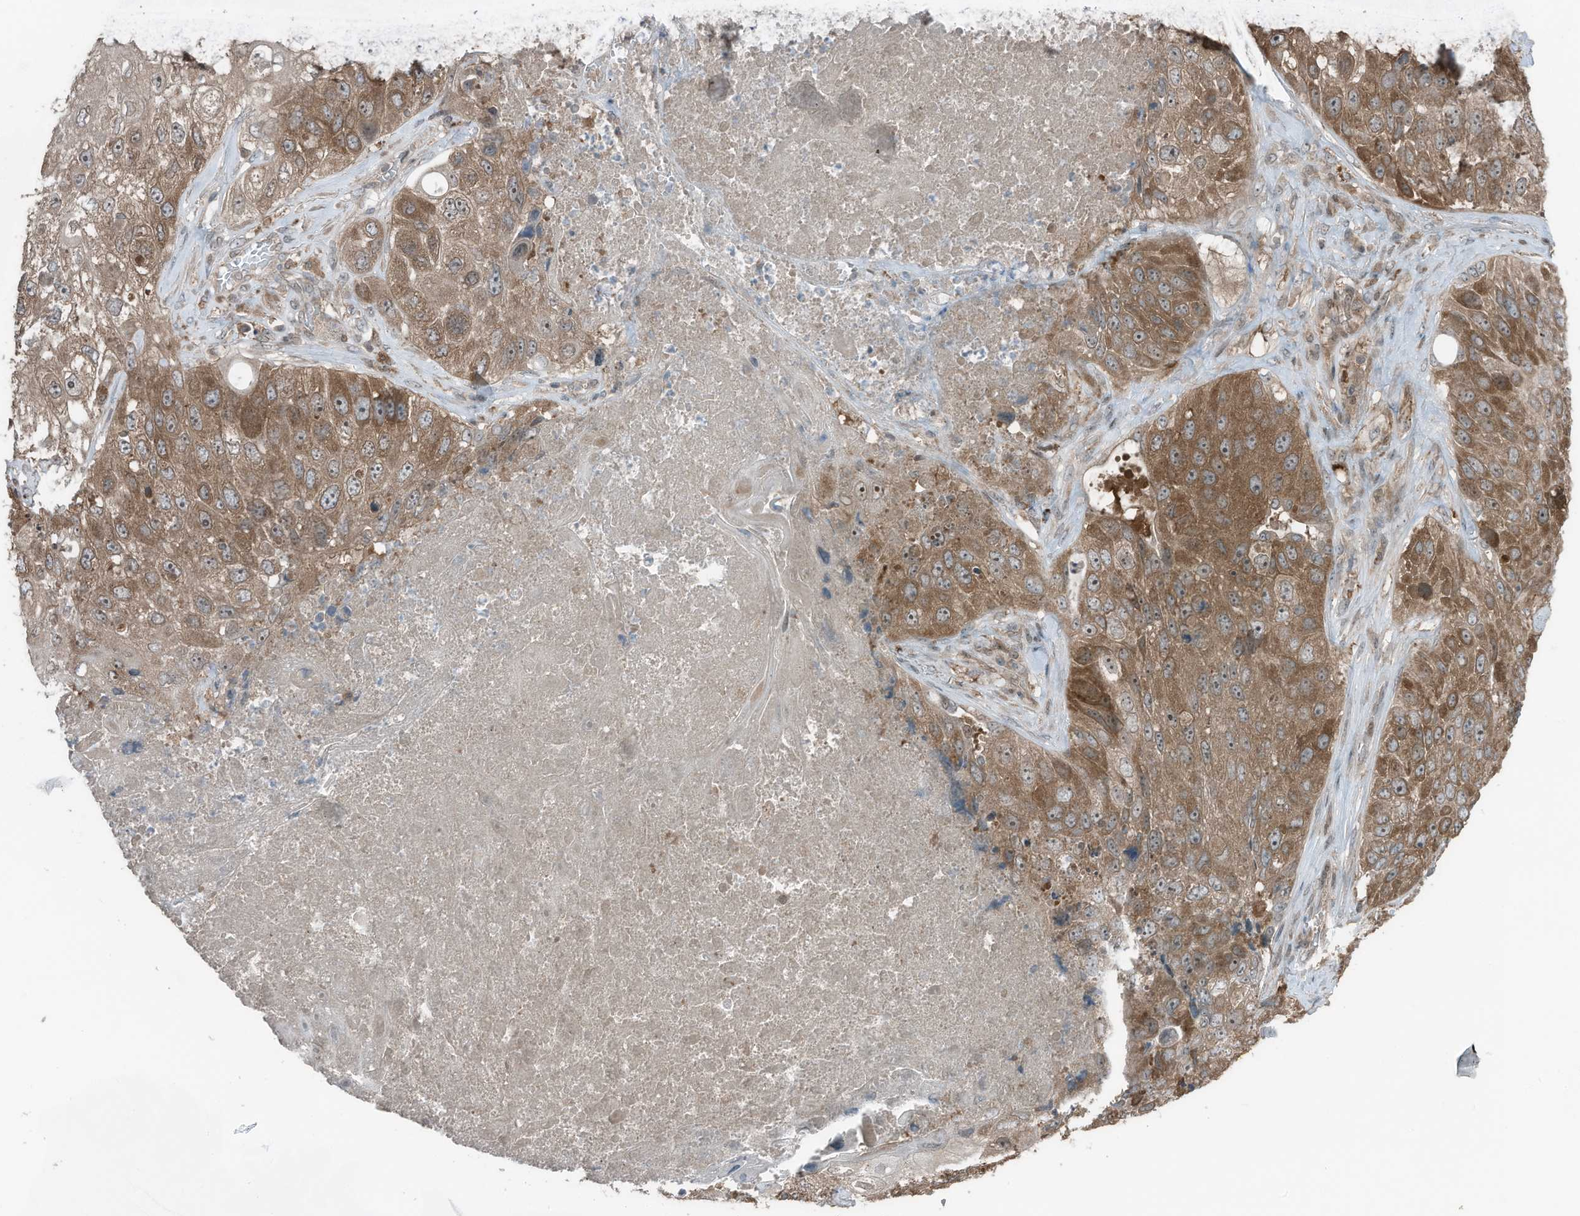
{"staining": {"intensity": "moderate", "quantity": ">75%", "location": "cytoplasmic/membranous,nuclear"}, "tissue": "lung cancer", "cell_type": "Tumor cells", "image_type": "cancer", "snomed": [{"axis": "morphology", "description": "Squamous cell carcinoma, NOS"}, {"axis": "topography", "description": "Lung"}], "caption": "Immunohistochemical staining of lung cancer (squamous cell carcinoma) displays moderate cytoplasmic/membranous and nuclear protein positivity in approximately >75% of tumor cells.", "gene": "TXNDC9", "patient": {"sex": "male", "age": 61}}